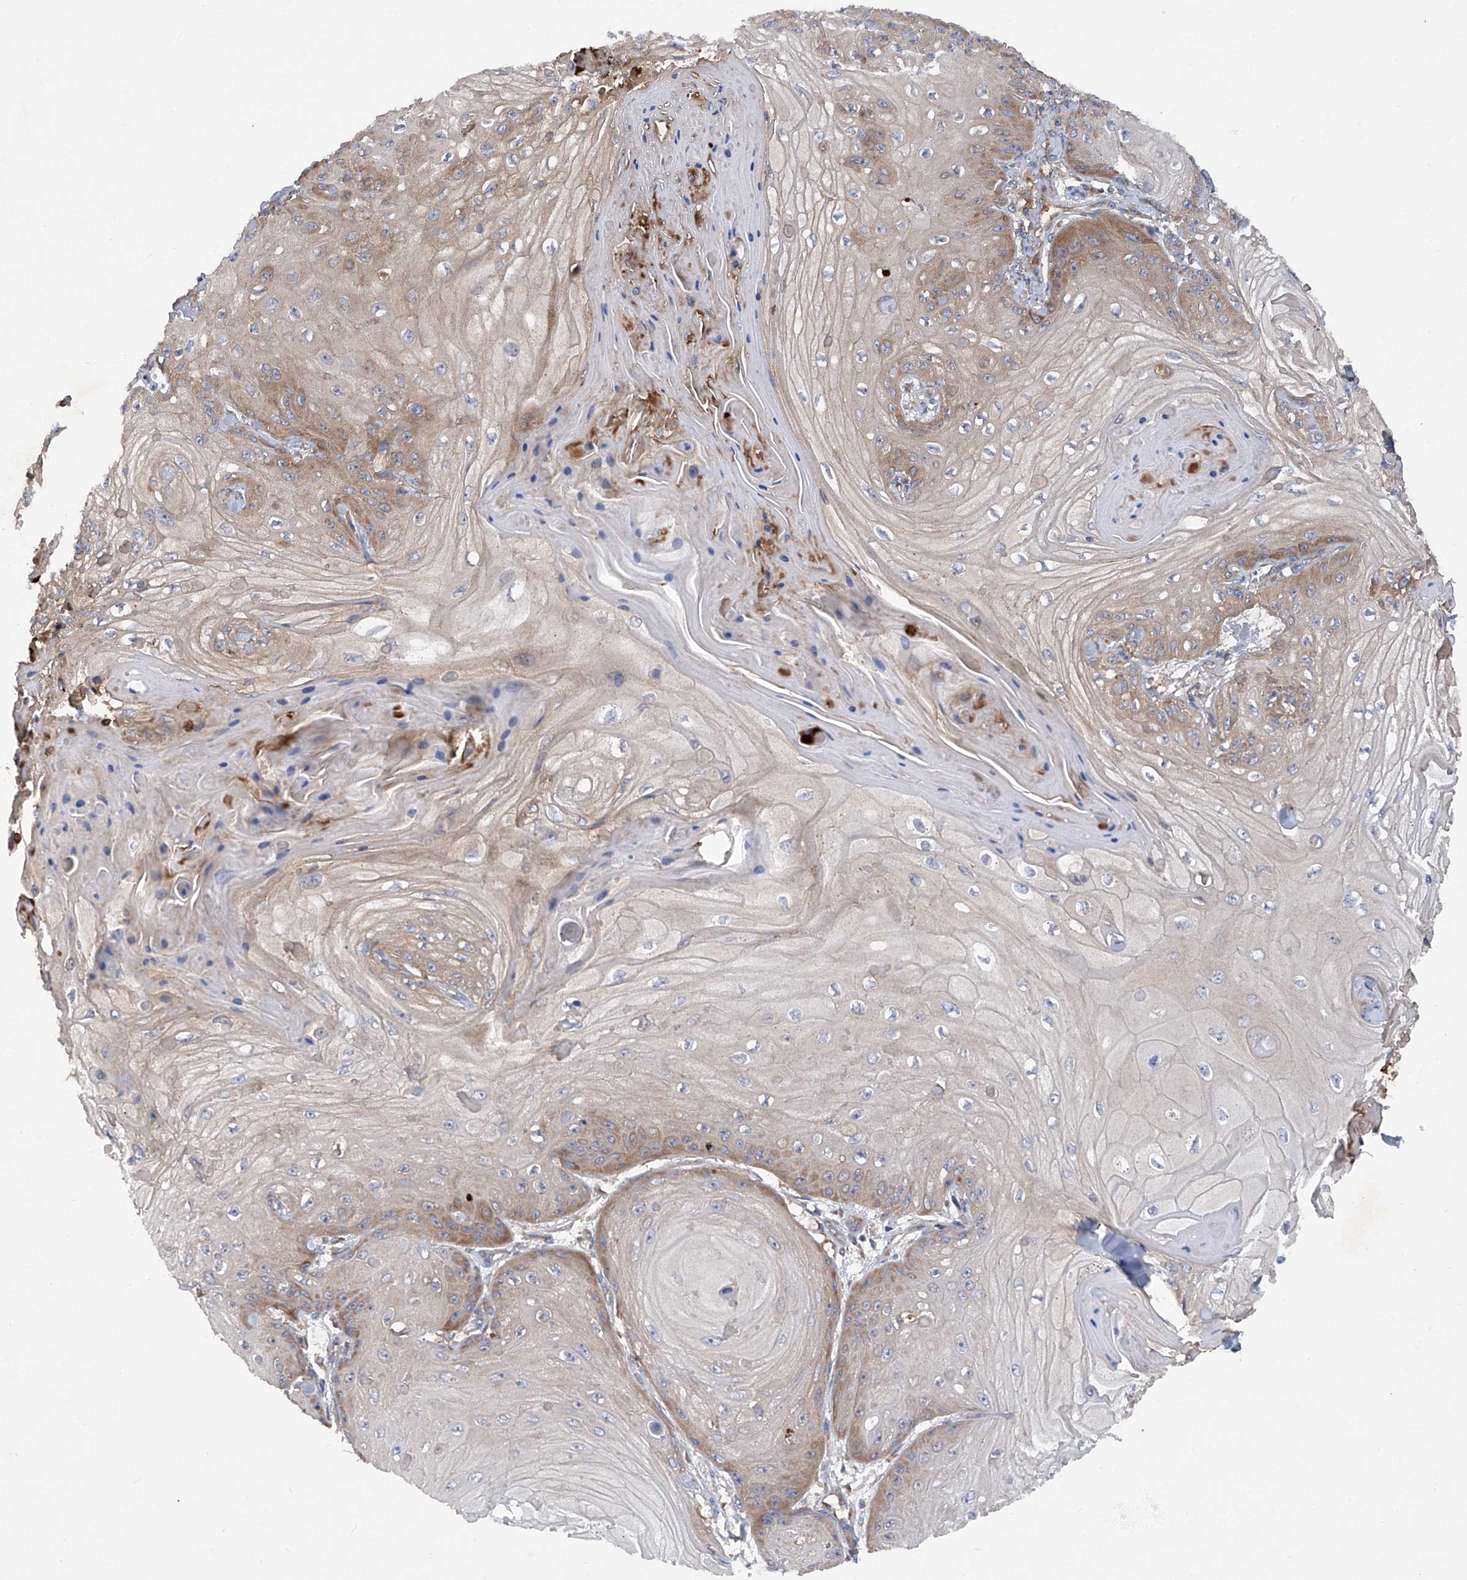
{"staining": {"intensity": "moderate", "quantity": "25%-75%", "location": "cytoplasmic/membranous"}, "tissue": "skin cancer", "cell_type": "Tumor cells", "image_type": "cancer", "snomed": [{"axis": "morphology", "description": "Squamous cell carcinoma, NOS"}, {"axis": "topography", "description": "Skin"}], "caption": "A brown stain highlights moderate cytoplasmic/membranous positivity of a protein in skin squamous cell carcinoma tumor cells. (Brightfield microscopy of DAB IHC at high magnification).", "gene": "ASCC3", "patient": {"sex": "male", "age": 74}}